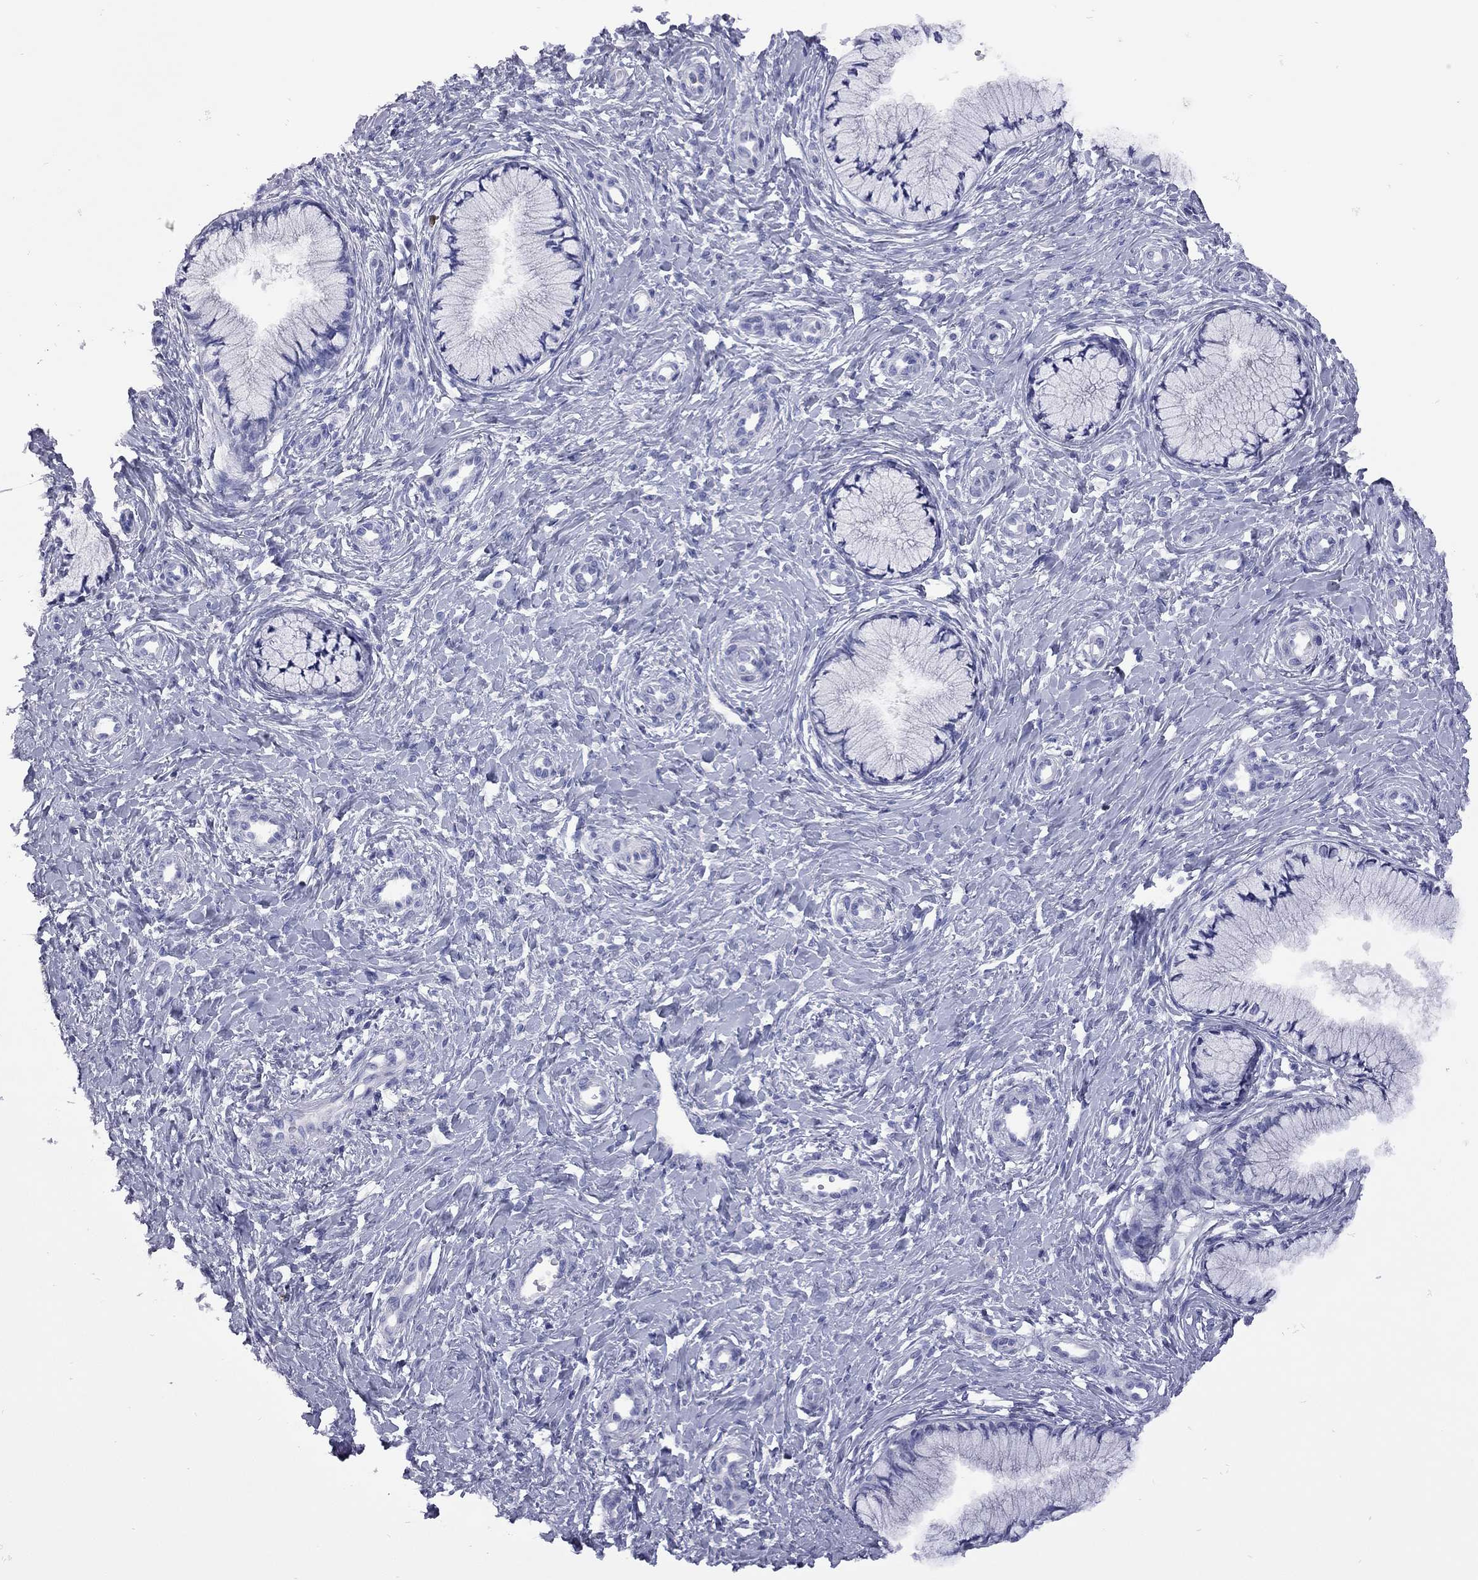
{"staining": {"intensity": "negative", "quantity": "none", "location": "none"}, "tissue": "cervix", "cell_type": "Glandular cells", "image_type": "normal", "snomed": [{"axis": "morphology", "description": "Normal tissue, NOS"}, {"axis": "topography", "description": "Cervix"}], "caption": "A high-resolution histopathology image shows IHC staining of benign cervix, which shows no significant staining in glandular cells.", "gene": "EPPIN", "patient": {"sex": "female", "age": 37}}